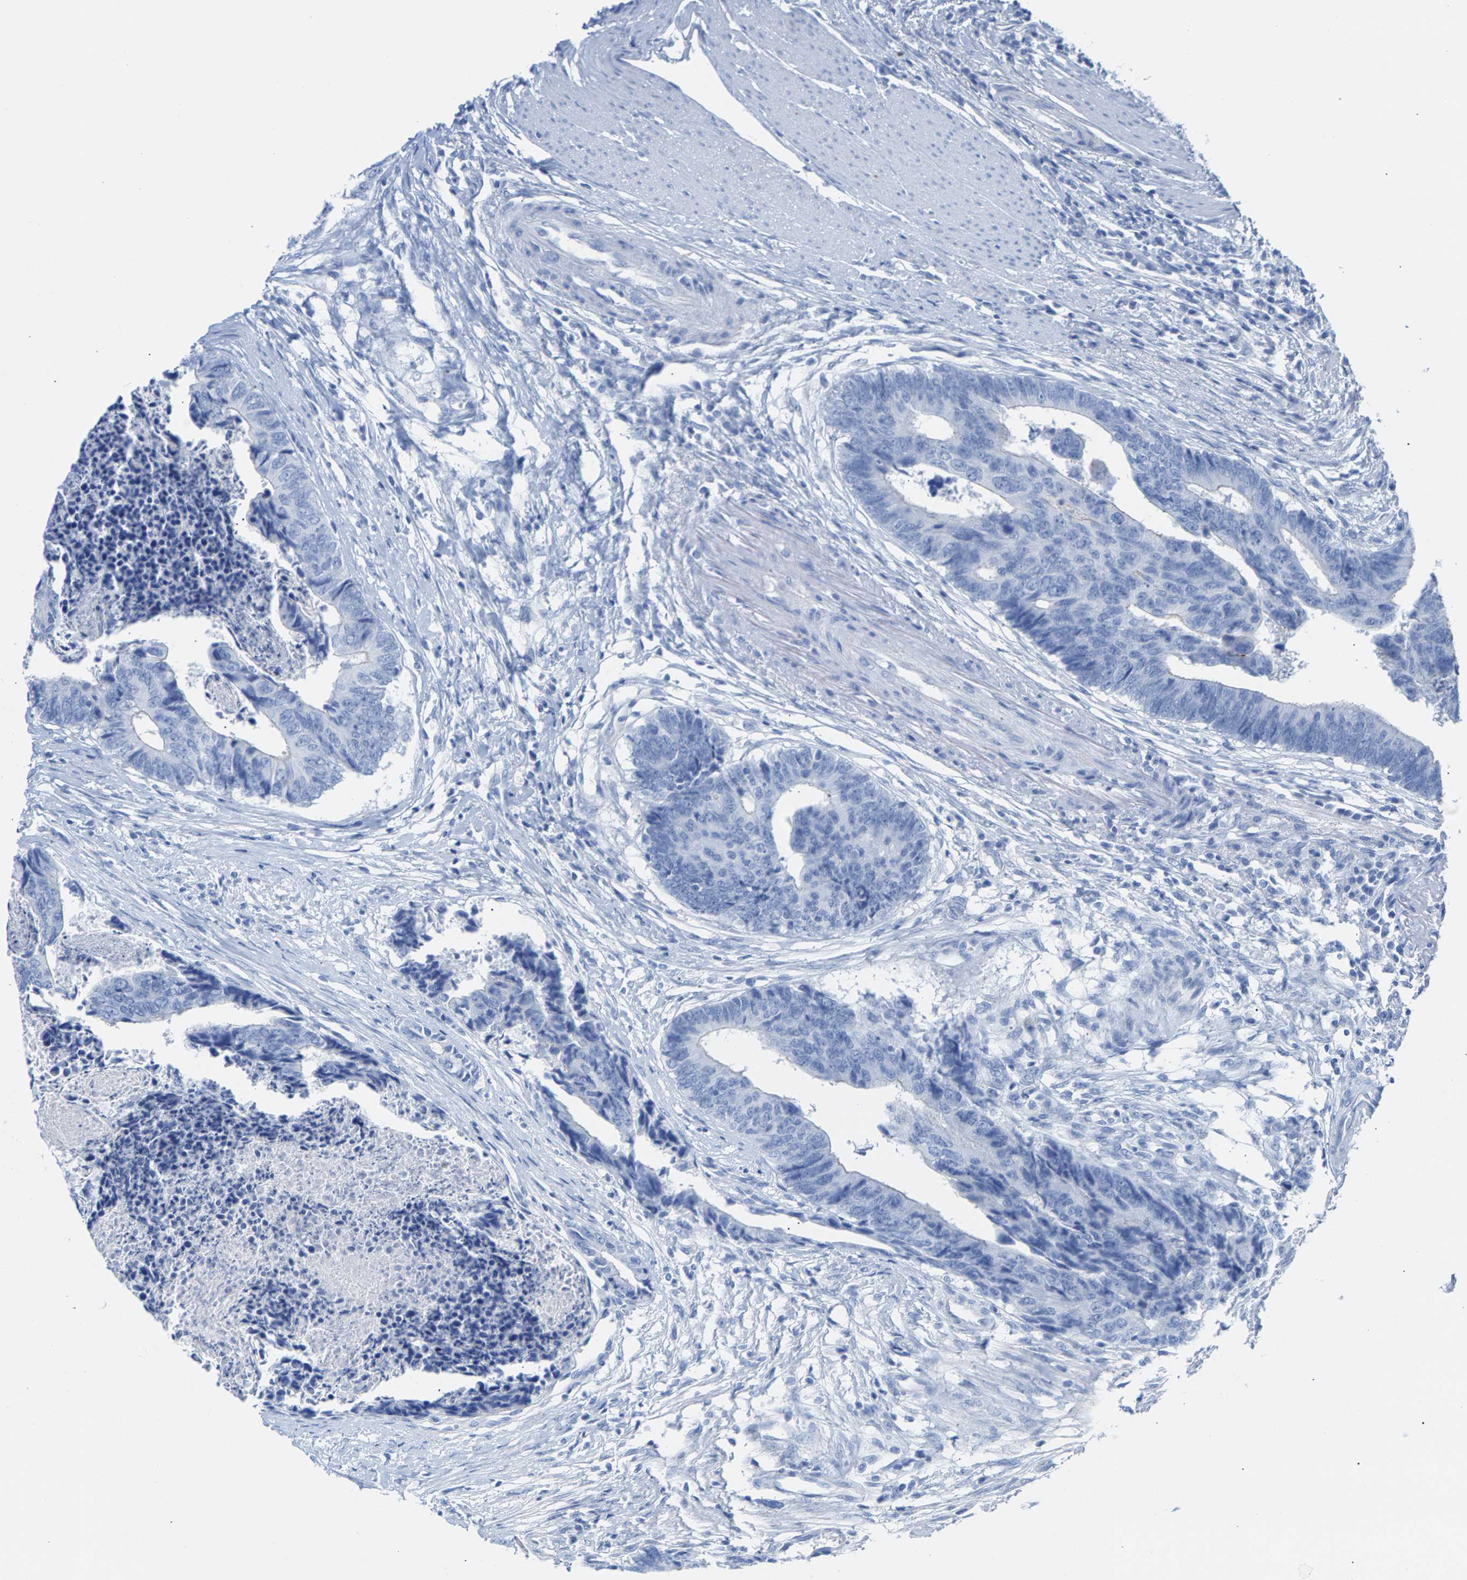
{"staining": {"intensity": "negative", "quantity": "none", "location": "none"}, "tissue": "colorectal cancer", "cell_type": "Tumor cells", "image_type": "cancer", "snomed": [{"axis": "morphology", "description": "Adenocarcinoma, NOS"}, {"axis": "topography", "description": "Rectum"}], "caption": "High power microscopy image of an immunohistochemistry histopathology image of adenocarcinoma (colorectal), revealing no significant expression in tumor cells.", "gene": "CPA1", "patient": {"sex": "male", "age": 84}}